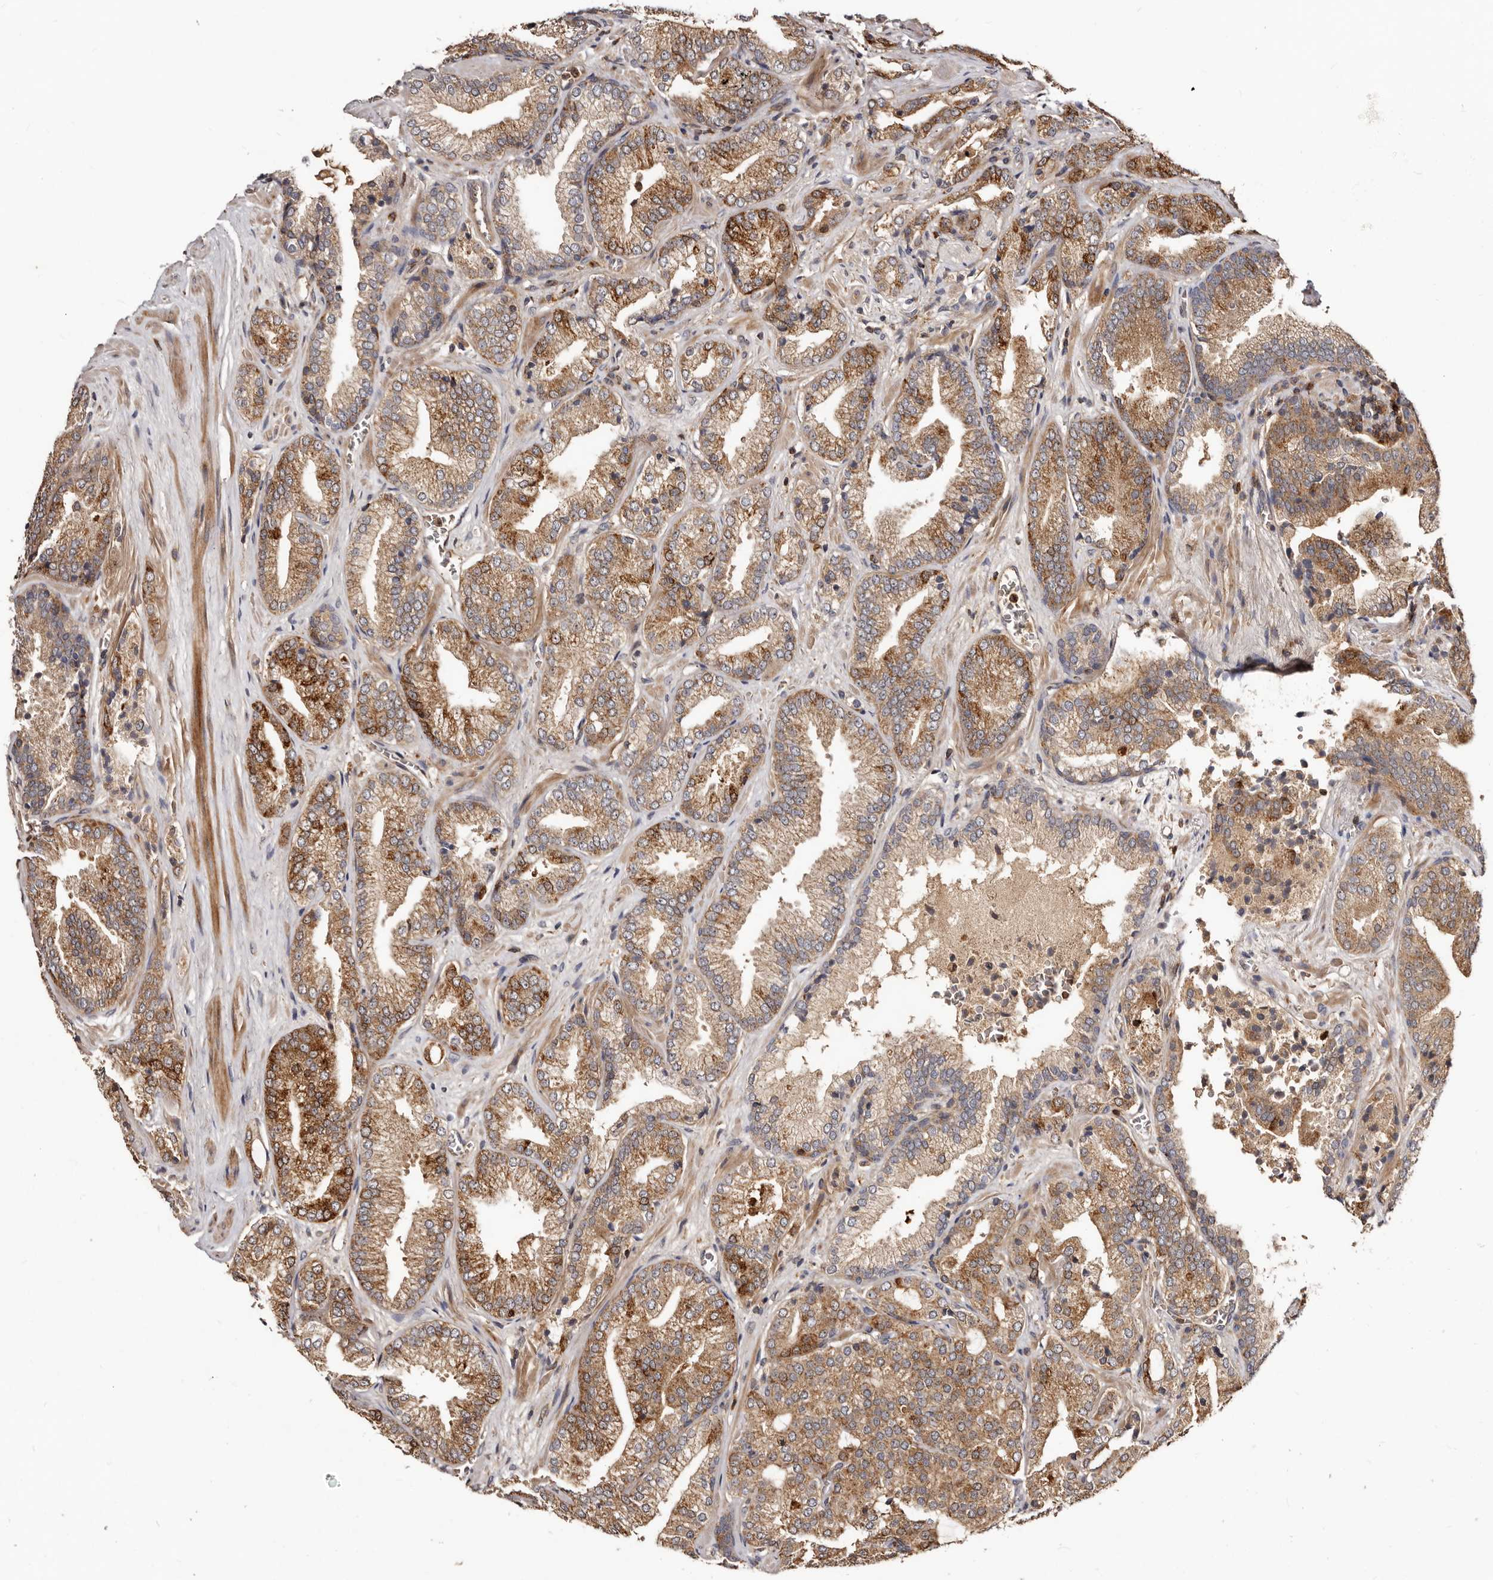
{"staining": {"intensity": "moderate", "quantity": ">75%", "location": "cytoplasmic/membranous"}, "tissue": "prostate cancer", "cell_type": "Tumor cells", "image_type": "cancer", "snomed": [{"axis": "morphology", "description": "Adenocarcinoma, Low grade"}, {"axis": "topography", "description": "Prostate"}], "caption": "Immunohistochemistry (DAB (3,3'-diaminobenzidine)) staining of human prostate adenocarcinoma (low-grade) demonstrates moderate cytoplasmic/membranous protein expression in about >75% of tumor cells.", "gene": "BAX", "patient": {"sex": "male", "age": 62}}